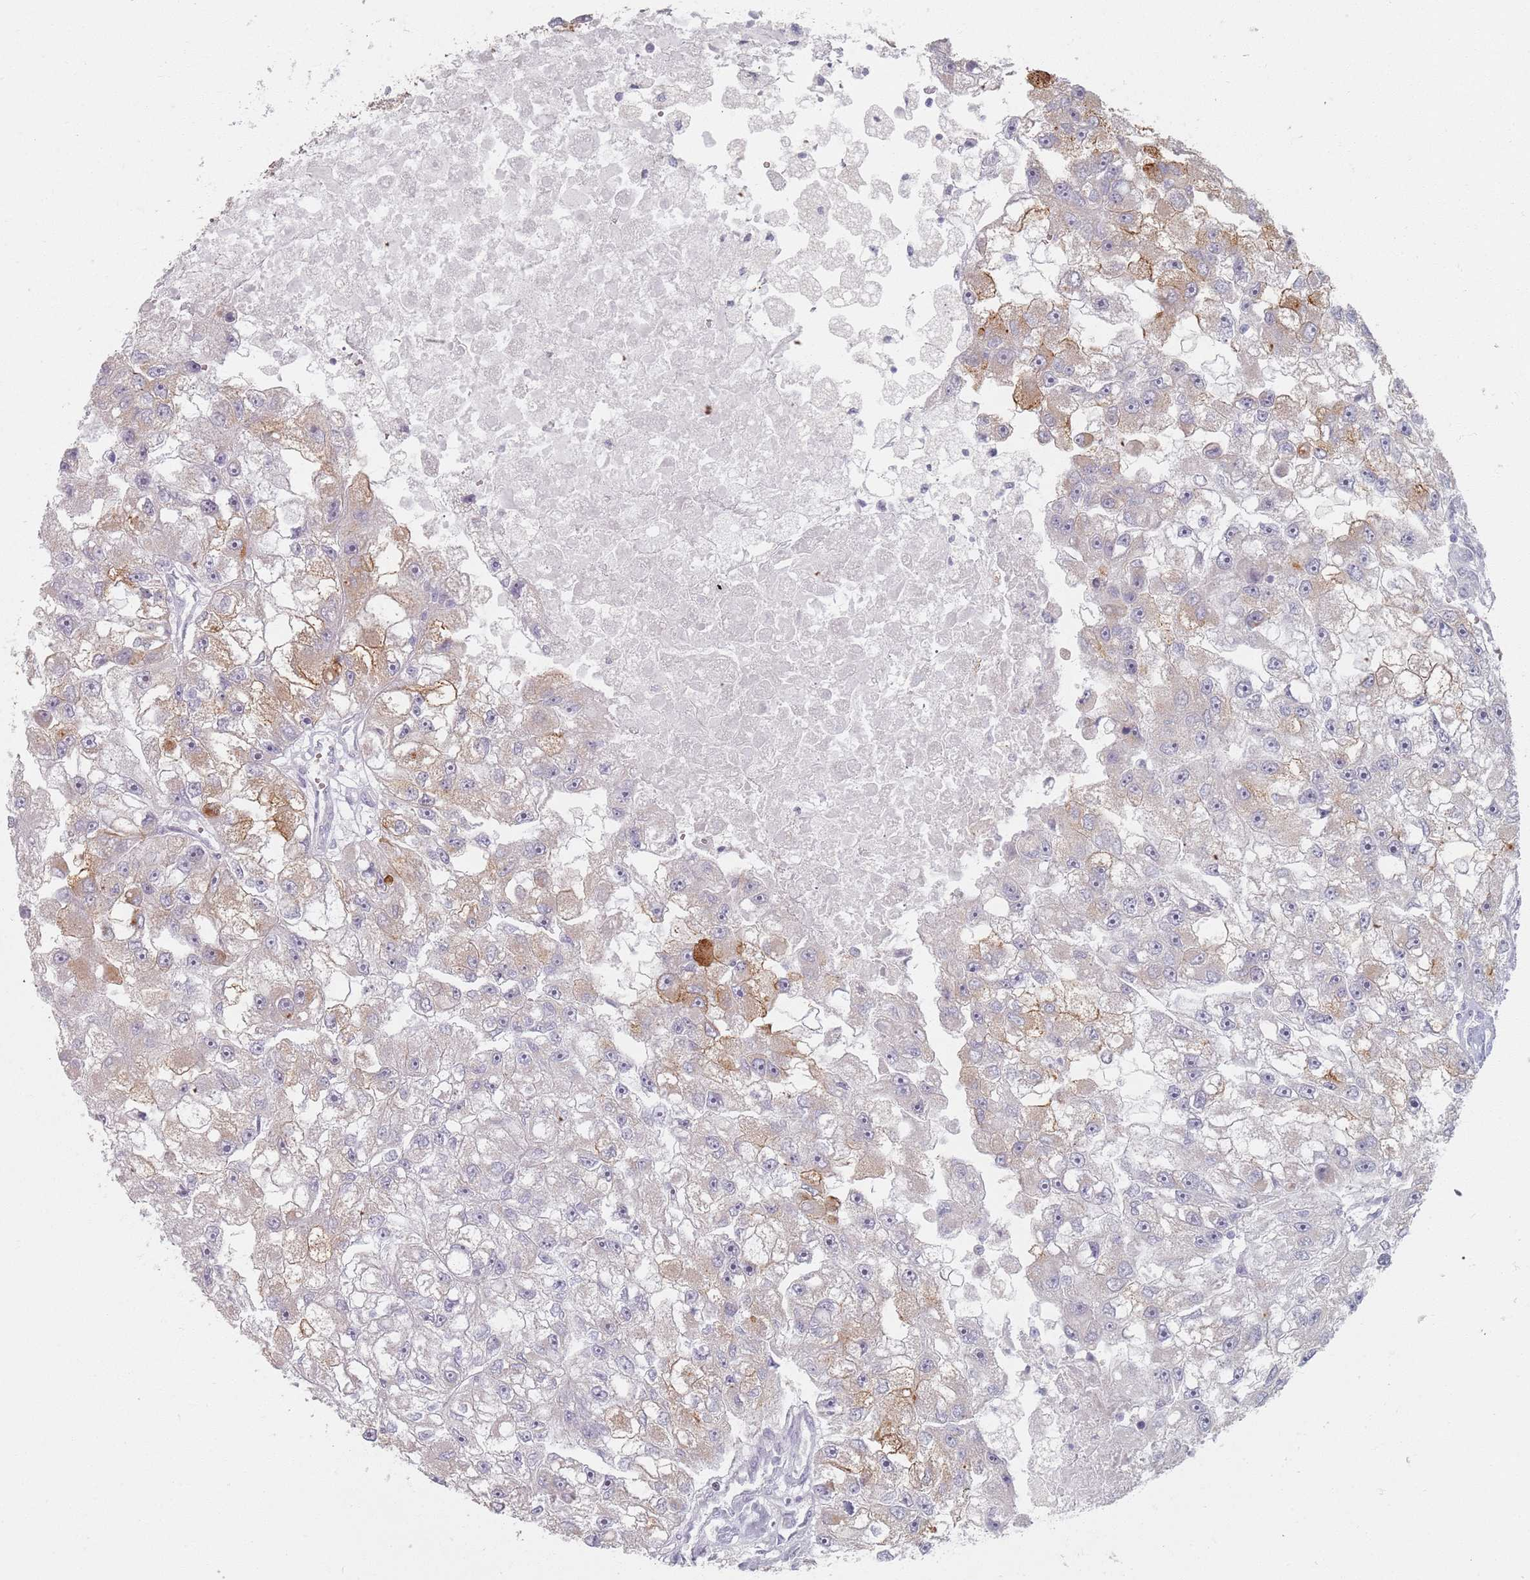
{"staining": {"intensity": "moderate", "quantity": "<25%", "location": "cytoplasmic/membranous"}, "tissue": "renal cancer", "cell_type": "Tumor cells", "image_type": "cancer", "snomed": [{"axis": "morphology", "description": "Adenocarcinoma, NOS"}, {"axis": "topography", "description": "Kidney"}], "caption": "IHC photomicrograph of human adenocarcinoma (renal) stained for a protein (brown), which reveals low levels of moderate cytoplasmic/membranous expression in about <25% of tumor cells.", "gene": "PKD2L2", "patient": {"sex": "male", "age": 63}}